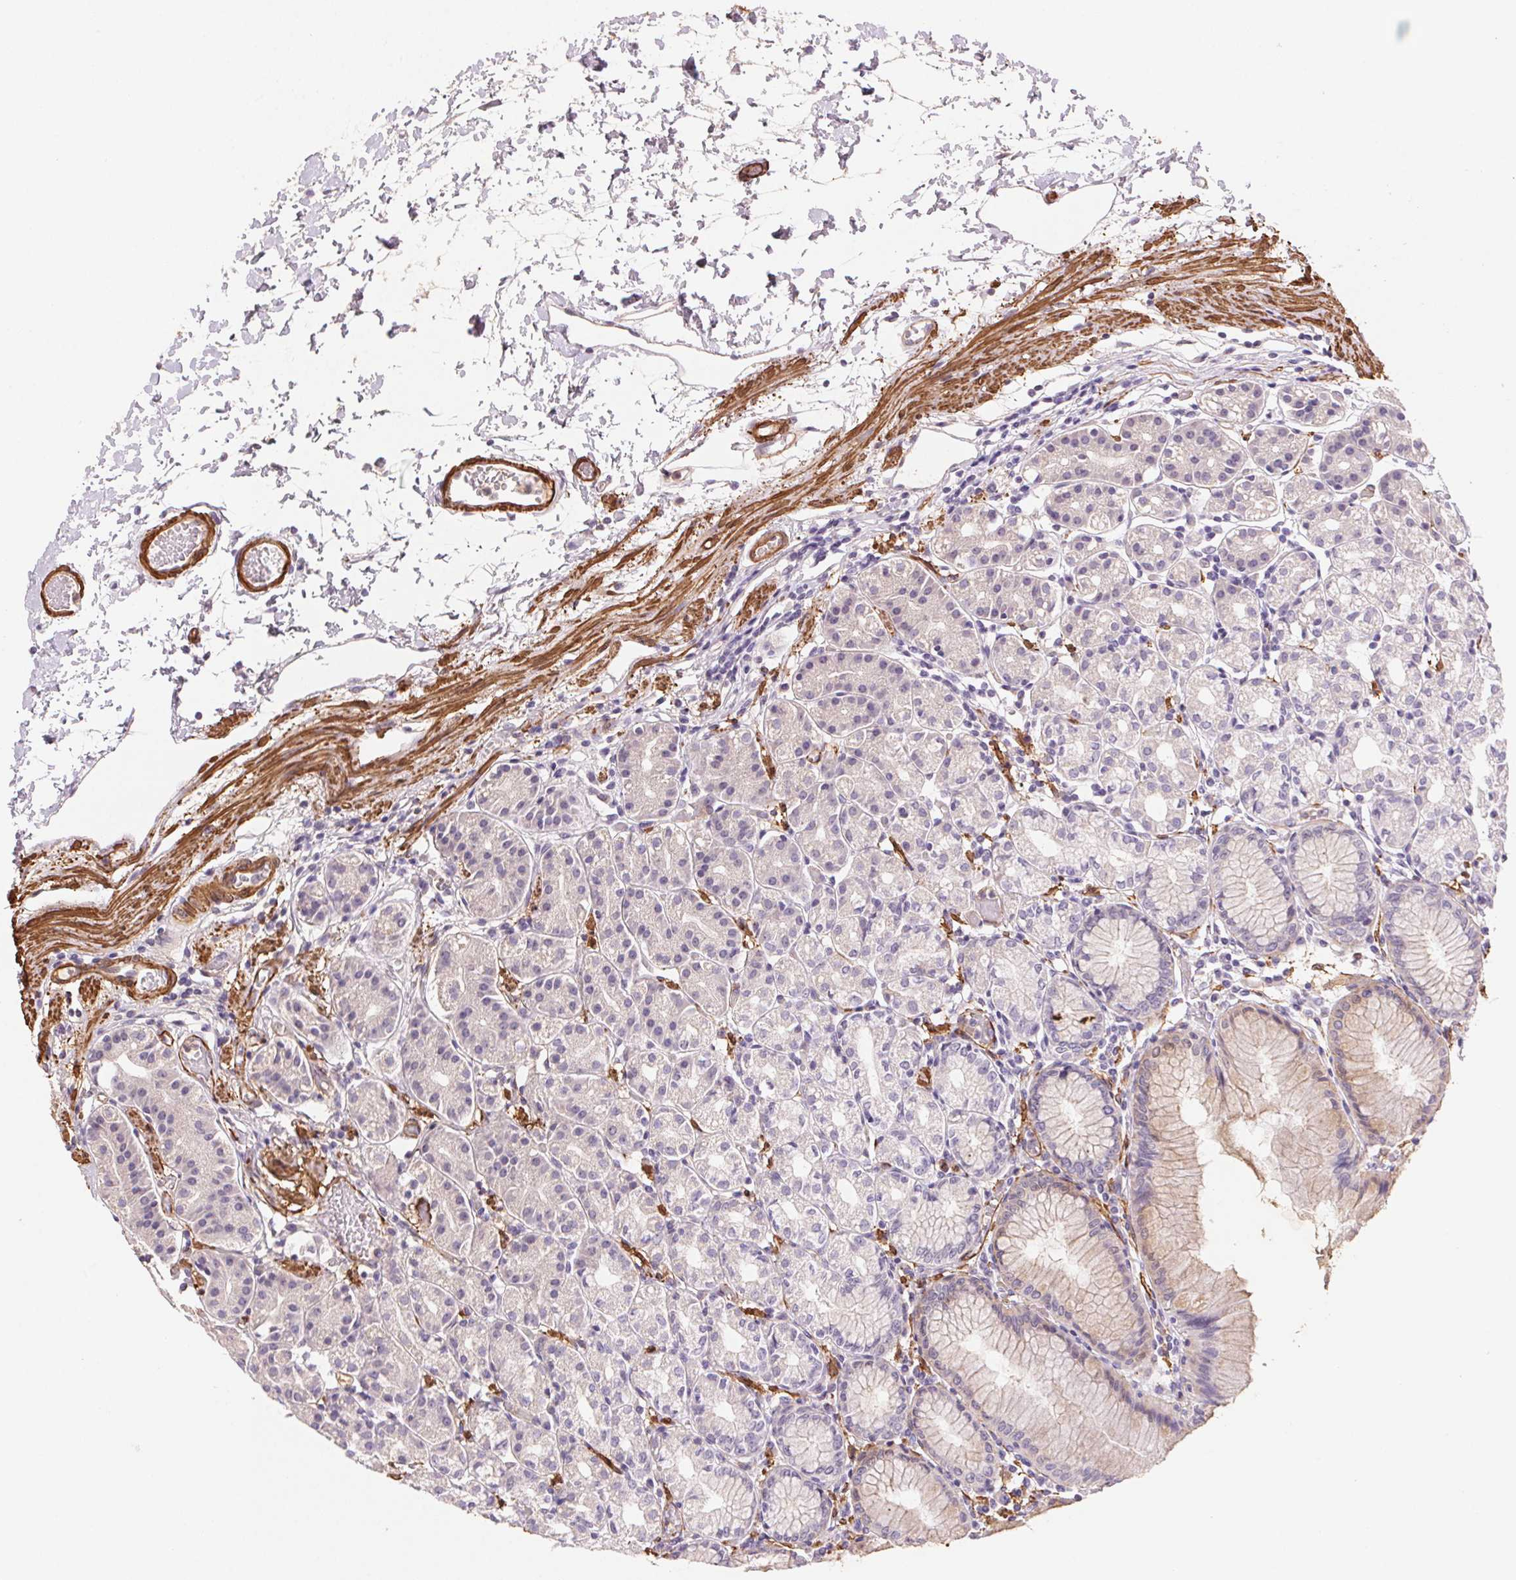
{"staining": {"intensity": "weak", "quantity": "<25%", "location": "cytoplasmic/membranous"}, "tissue": "stomach", "cell_type": "Glandular cells", "image_type": "normal", "snomed": [{"axis": "morphology", "description": "Normal tissue, NOS"}, {"axis": "topography", "description": "Stomach"}], "caption": "This micrograph is of benign stomach stained with immunohistochemistry (IHC) to label a protein in brown with the nuclei are counter-stained blue. There is no expression in glandular cells.", "gene": "GPX8", "patient": {"sex": "female", "age": 57}}